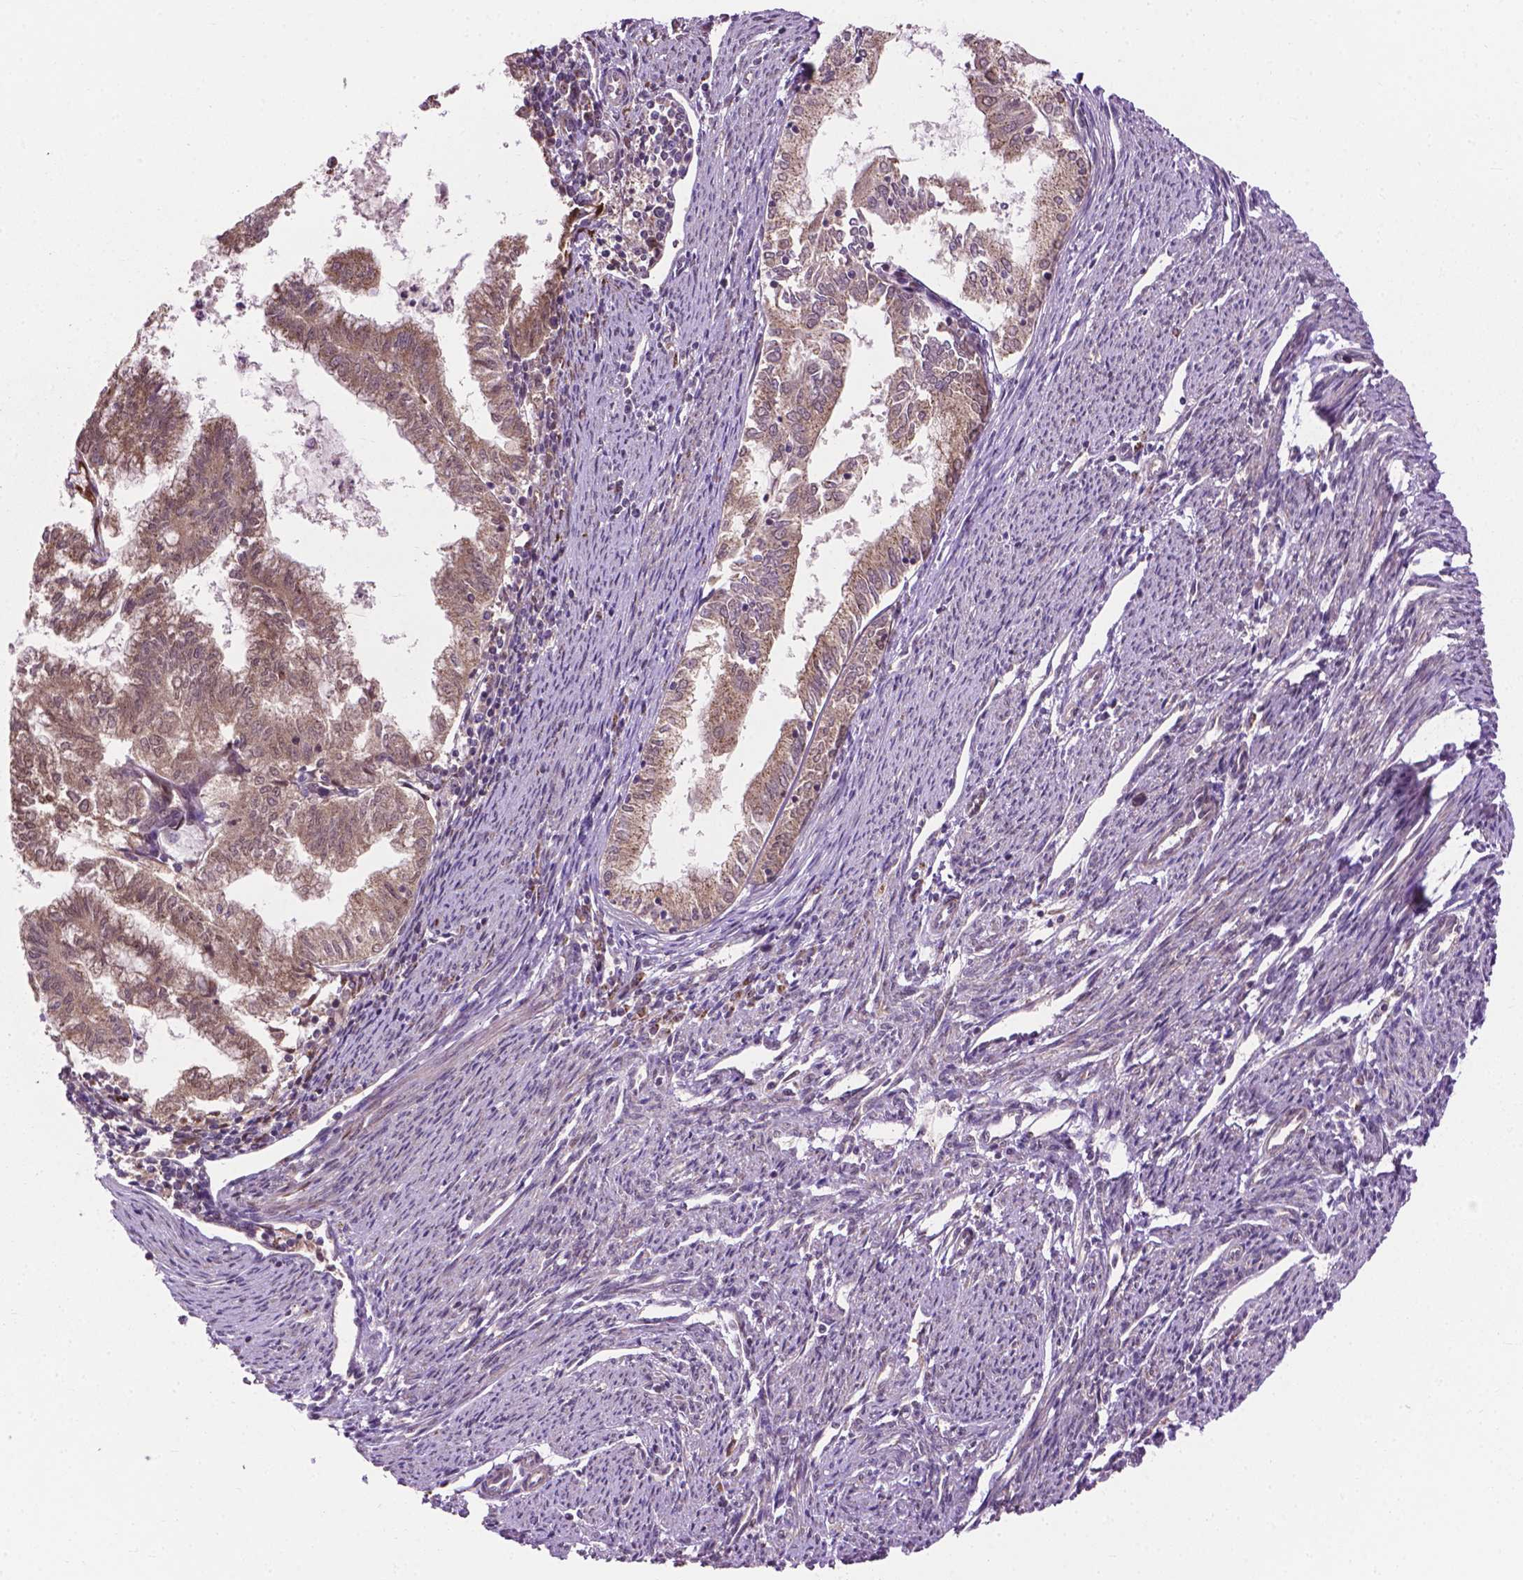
{"staining": {"intensity": "moderate", "quantity": "25%-75%", "location": "cytoplasmic/membranous"}, "tissue": "endometrial cancer", "cell_type": "Tumor cells", "image_type": "cancer", "snomed": [{"axis": "morphology", "description": "Adenocarcinoma, NOS"}, {"axis": "topography", "description": "Endometrium"}], "caption": "Endometrial cancer was stained to show a protein in brown. There is medium levels of moderate cytoplasmic/membranous positivity in about 25%-75% of tumor cells. The staining is performed using DAB (3,3'-diaminobenzidine) brown chromogen to label protein expression. The nuclei are counter-stained blue using hematoxylin.", "gene": "PPP1CB", "patient": {"sex": "female", "age": 79}}